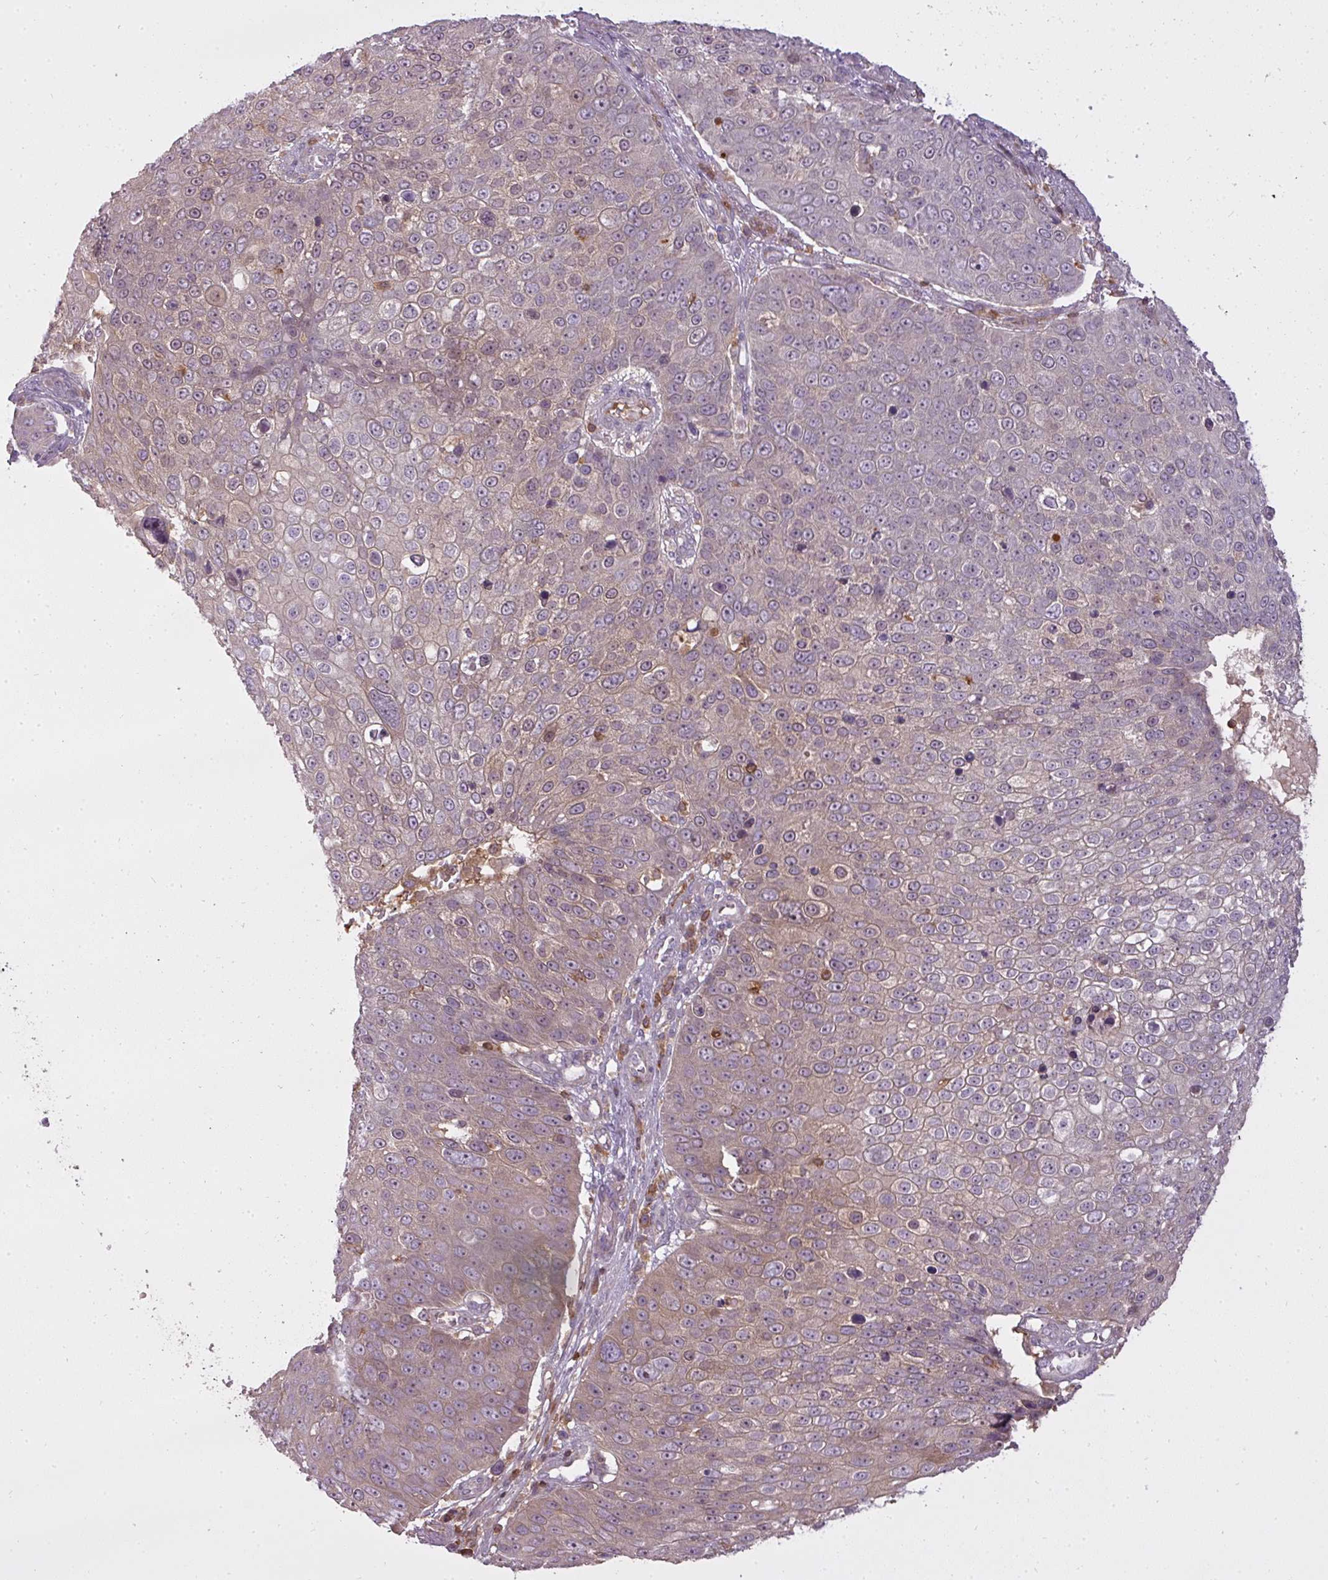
{"staining": {"intensity": "weak", "quantity": "25%-75%", "location": "cytoplasmic/membranous"}, "tissue": "skin cancer", "cell_type": "Tumor cells", "image_type": "cancer", "snomed": [{"axis": "morphology", "description": "Squamous cell carcinoma, NOS"}, {"axis": "topography", "description": "Skin"}], "caption": "Protein staining of skin cancer tissue shows weak cytoplasmic/membranous staining in about 25%-75% of tumor cells. Nuclei are stained in blue.", "gene": "STK4", "patient": {"sex": "male", "age": 71}}